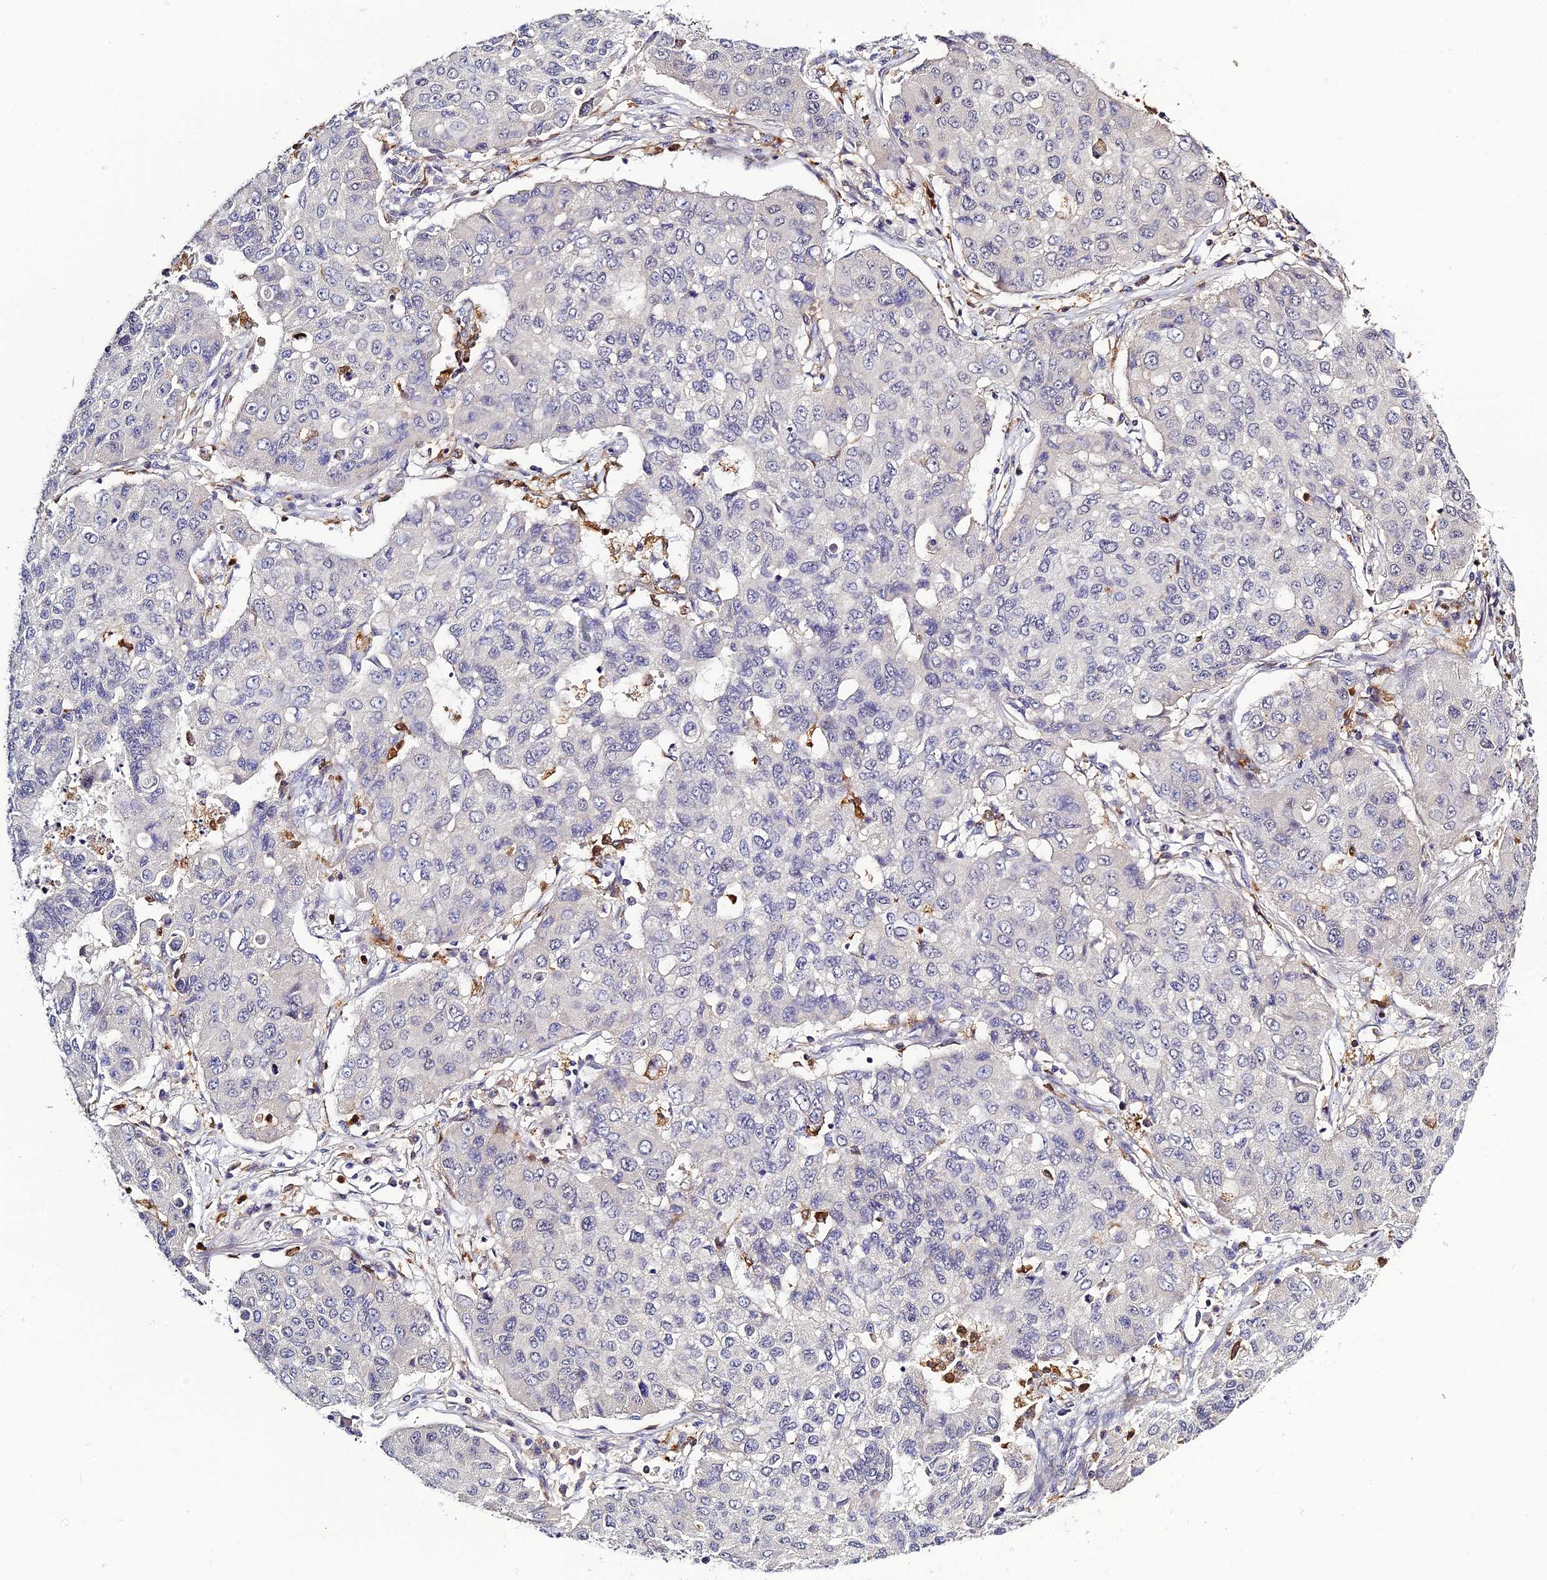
{"staining": {"intensity": "negative", "quantity": "none", "location": "none"}, "tissue": "lung cancer", "cell_type": "Tumor cells", "image_type": "cancer", "snomed": [{"axis": "morphology", "description": "Squamous cell carcinoma, NOS"}, {"axis": "topography", "description": "Lung"}], "caption": "This photomicrograph is of lung cancer (squamous cell carcinoma) stained with immunohistochemistry to label a protein in brown with the nuclei are counter-stained blue. There is no staining in tumor cells.", "gene": "IL4I1", "patient": {"sex": "male", "age": 74}}